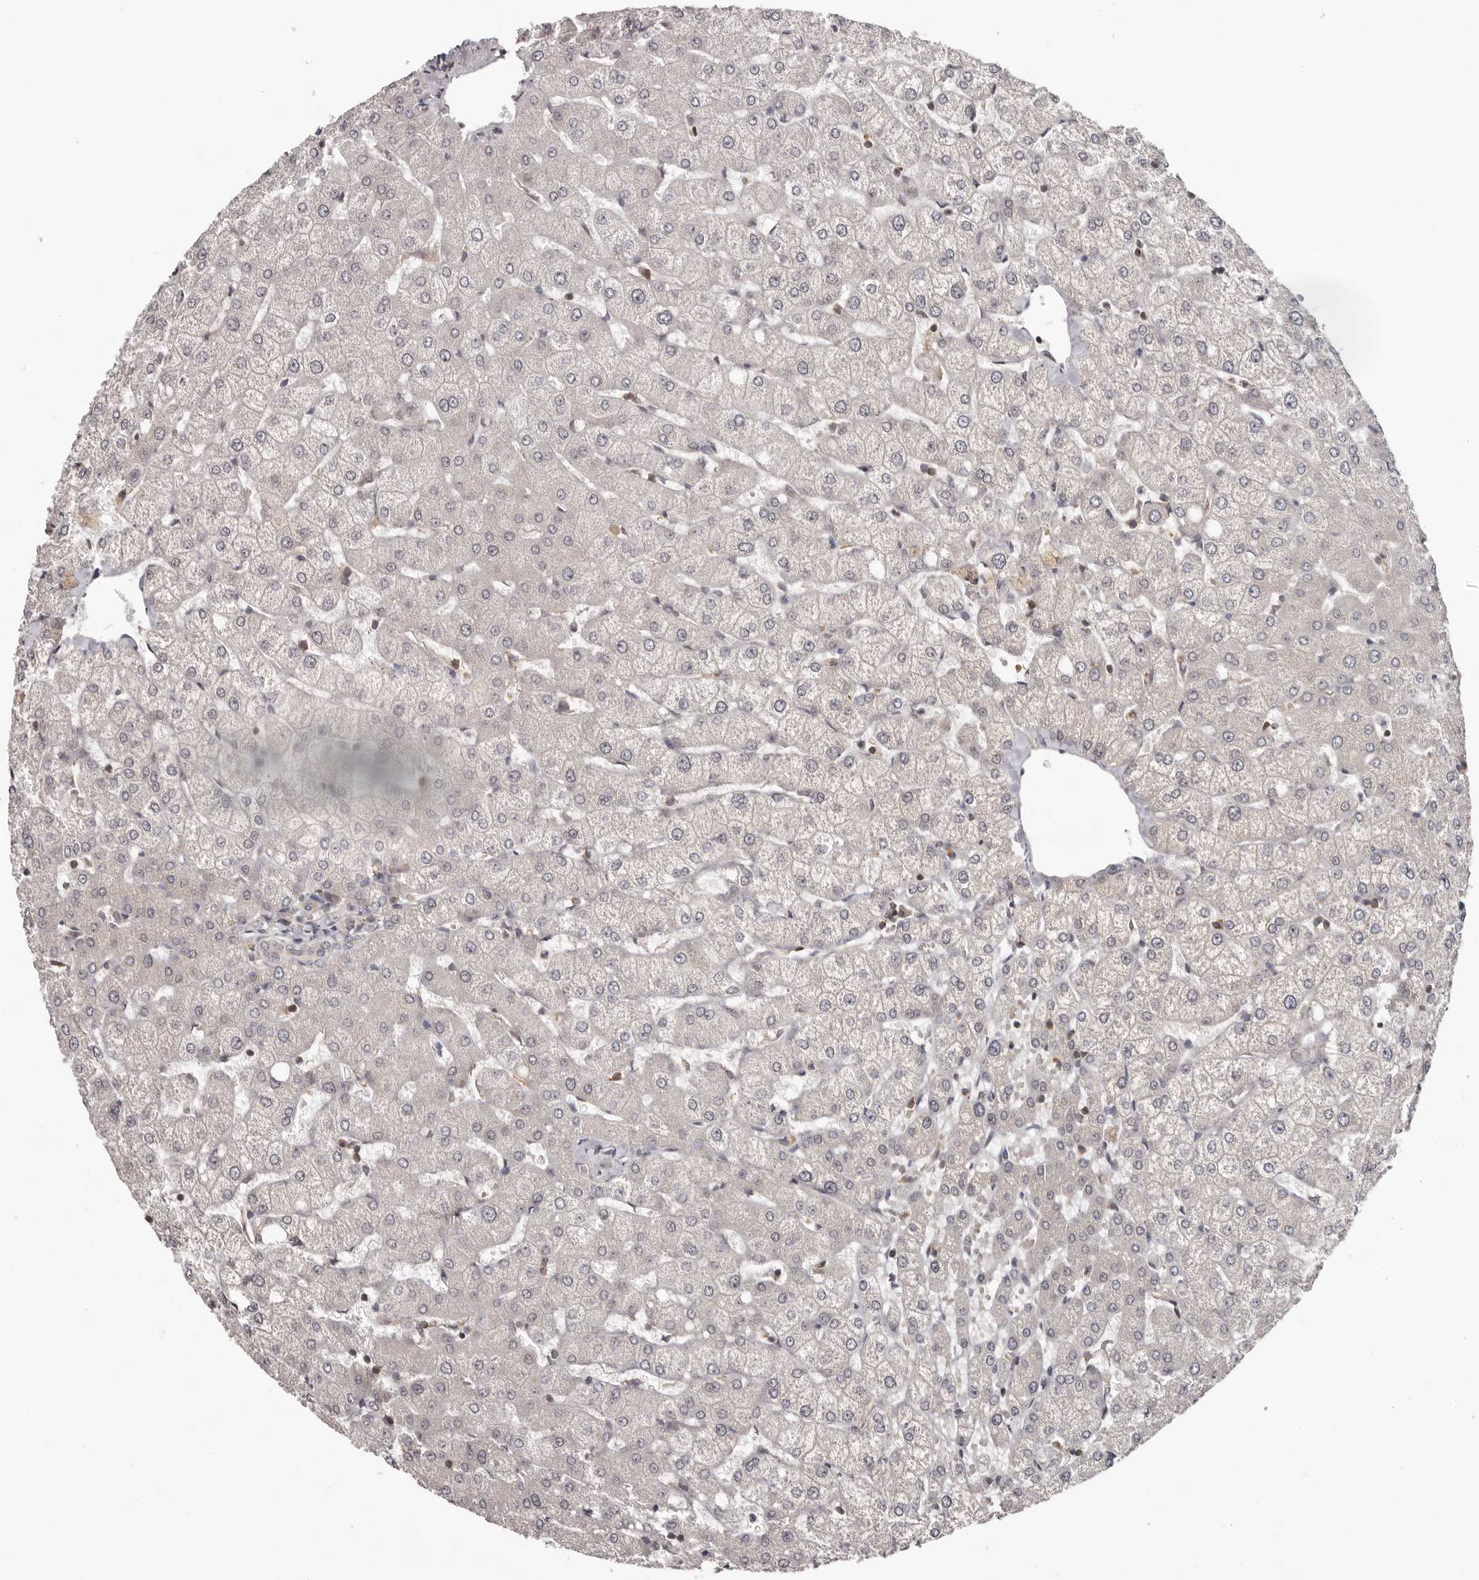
{"staining": {"intensity": "negative", "quantity": "none", "location": "none"}, "tissue": "liver", "cell_type": "Cholangiocytes", "image_type": "normal", "snomed": [{"axis": "morphology", "description": "Normal tissue, NOS"}, {"axis": "topography", "description": "Liver"}], "caption": "The immunohistochemistry (IHC) photomicrograph has no significant positivity in cholangiocytes of liver.", "gene": "ANKRD44", "patient": {"sex": "female", "age": 54}}